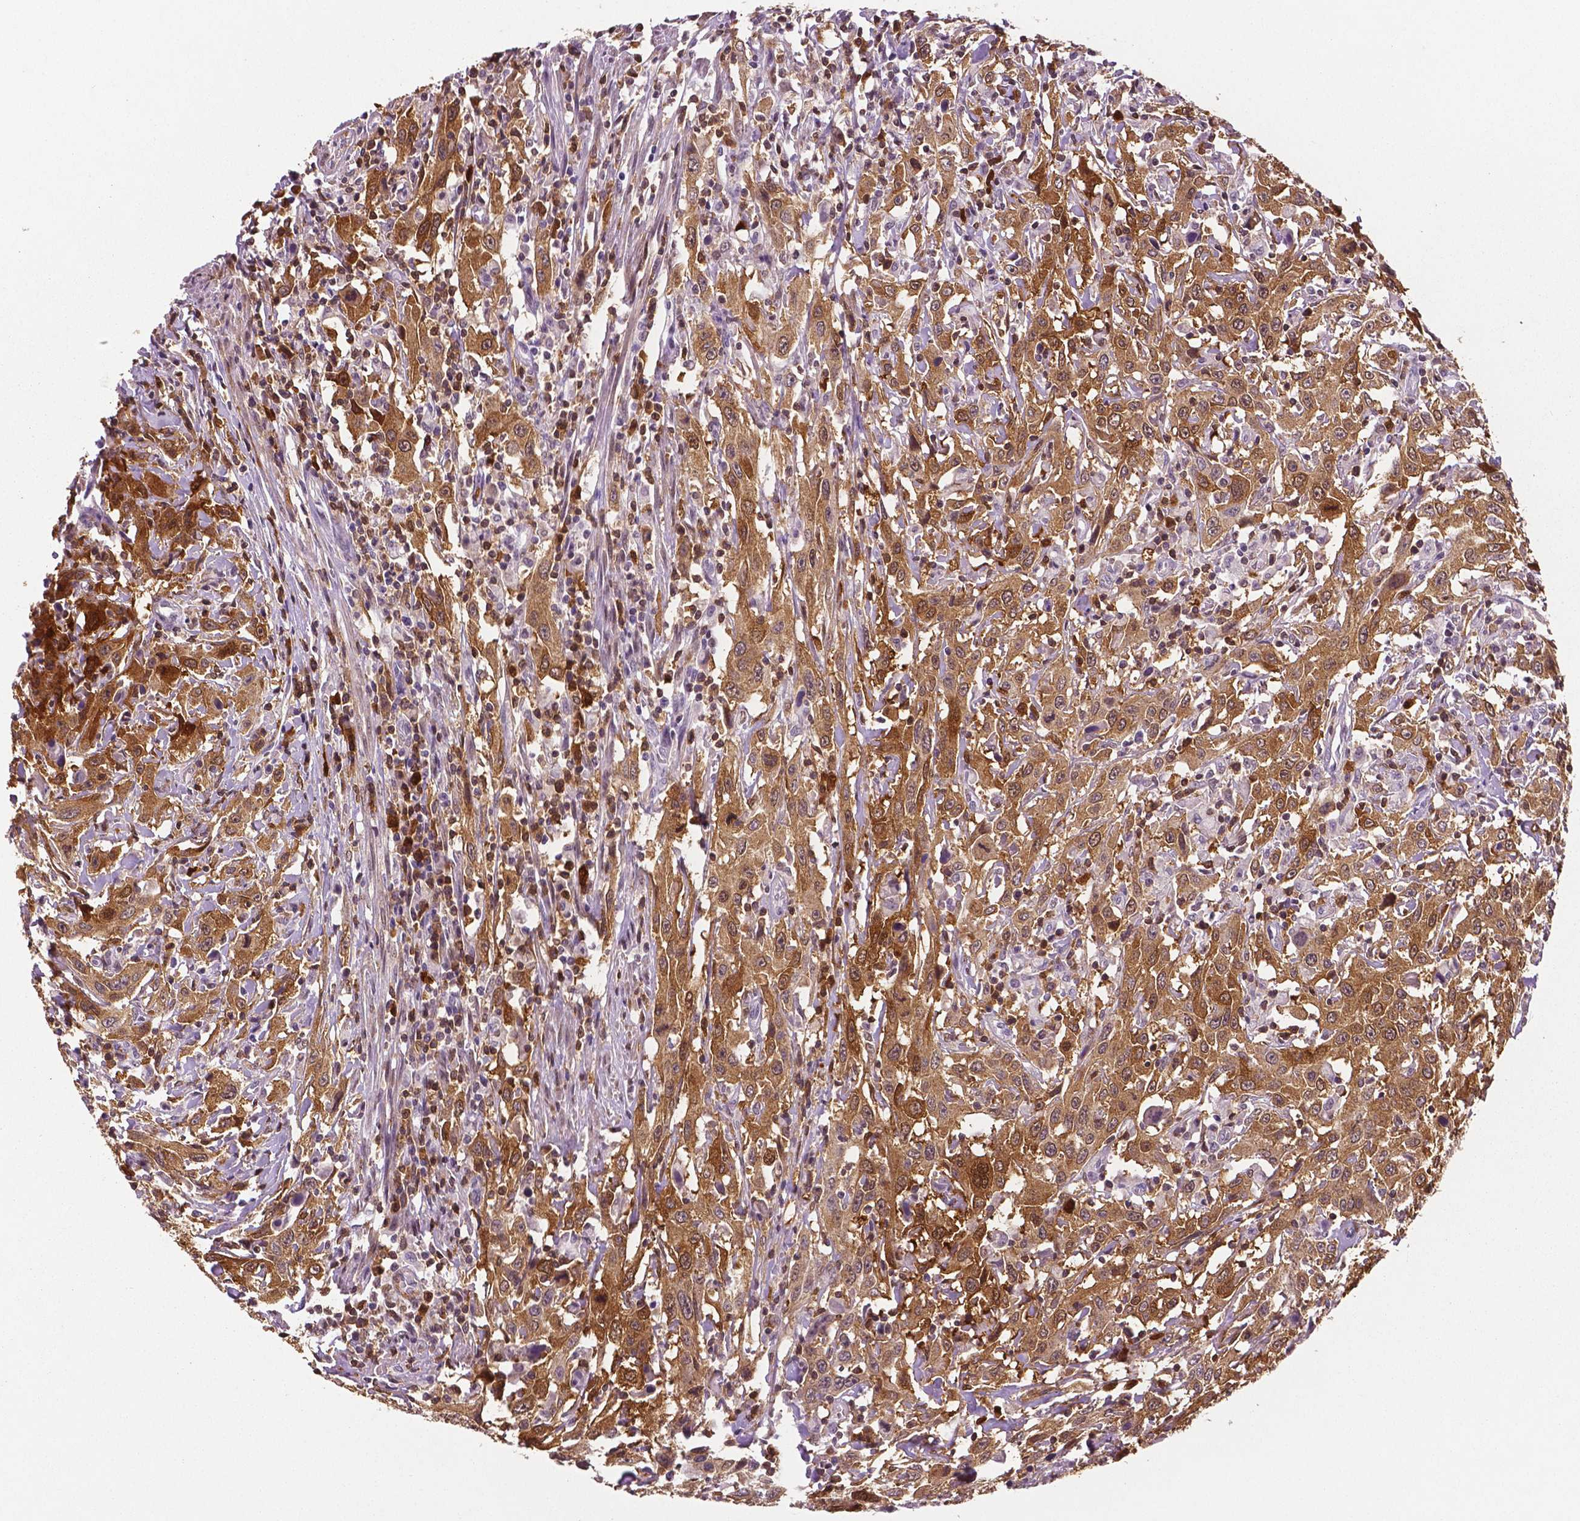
{"staining": {"intensity": "moderate", "quantity": ">75%", "location": "cytoplasmic/membranous"}, "tissue": "urothelial cancer", "cell_type": "Tumor cells", "image_type": "cancer", "snomed": [{"axis": "morphology", "description": "Urothelial carcinoma, High grade"}, {"axis": "topography", "description": "Urinary bladder"}], "caption": "Moderate cytoplasmic/membranous positivity is appreciated in approximately >75% of tumor cells in urothelial cancer.", "gene": "PHGDH", "patient": {"sex": "male", "age": 61}}